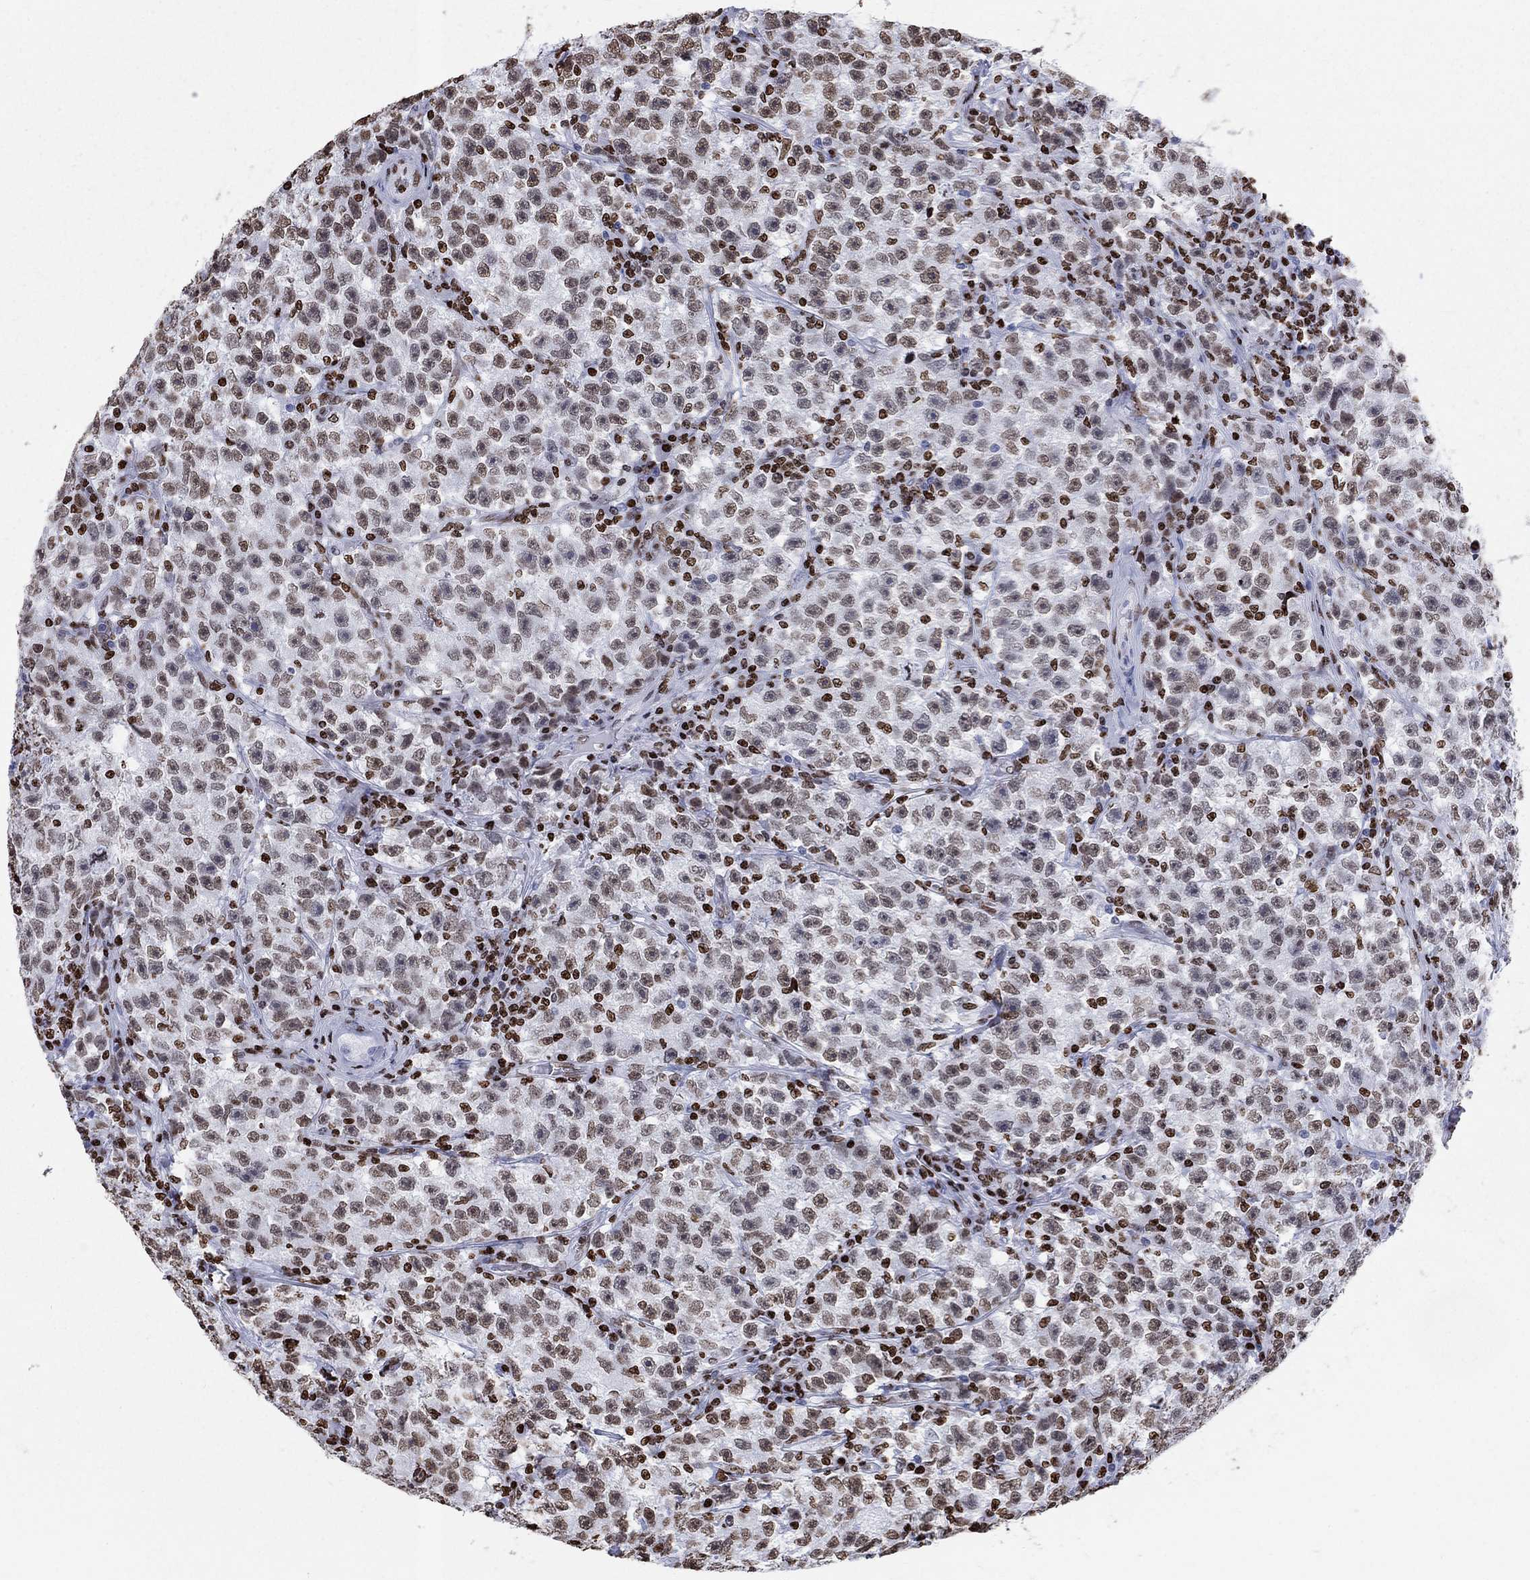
{"staining": {"intensity": "moderate", "quantity": "<25%", "location": "nuclear"}, "tissue": "testis cancer", "cell_type": "Tumor cells", "image_type": "cancer", "snomed": [{"axis": "morphology", "description": "Seminoma, NOS"}, {"axis": "topography", "description": "Testis"}], "caption": "Moderate nuclear expression is present in approximately <25% of tumor cells in testis cancer. The staining was performed using DAB to visualize the protein expression in brown, while the nuclei were stained in blue with hematoxylin (Magnification: 20x).", "gene": "H1-5", "patient": {"sex": "male", "age": 22}}